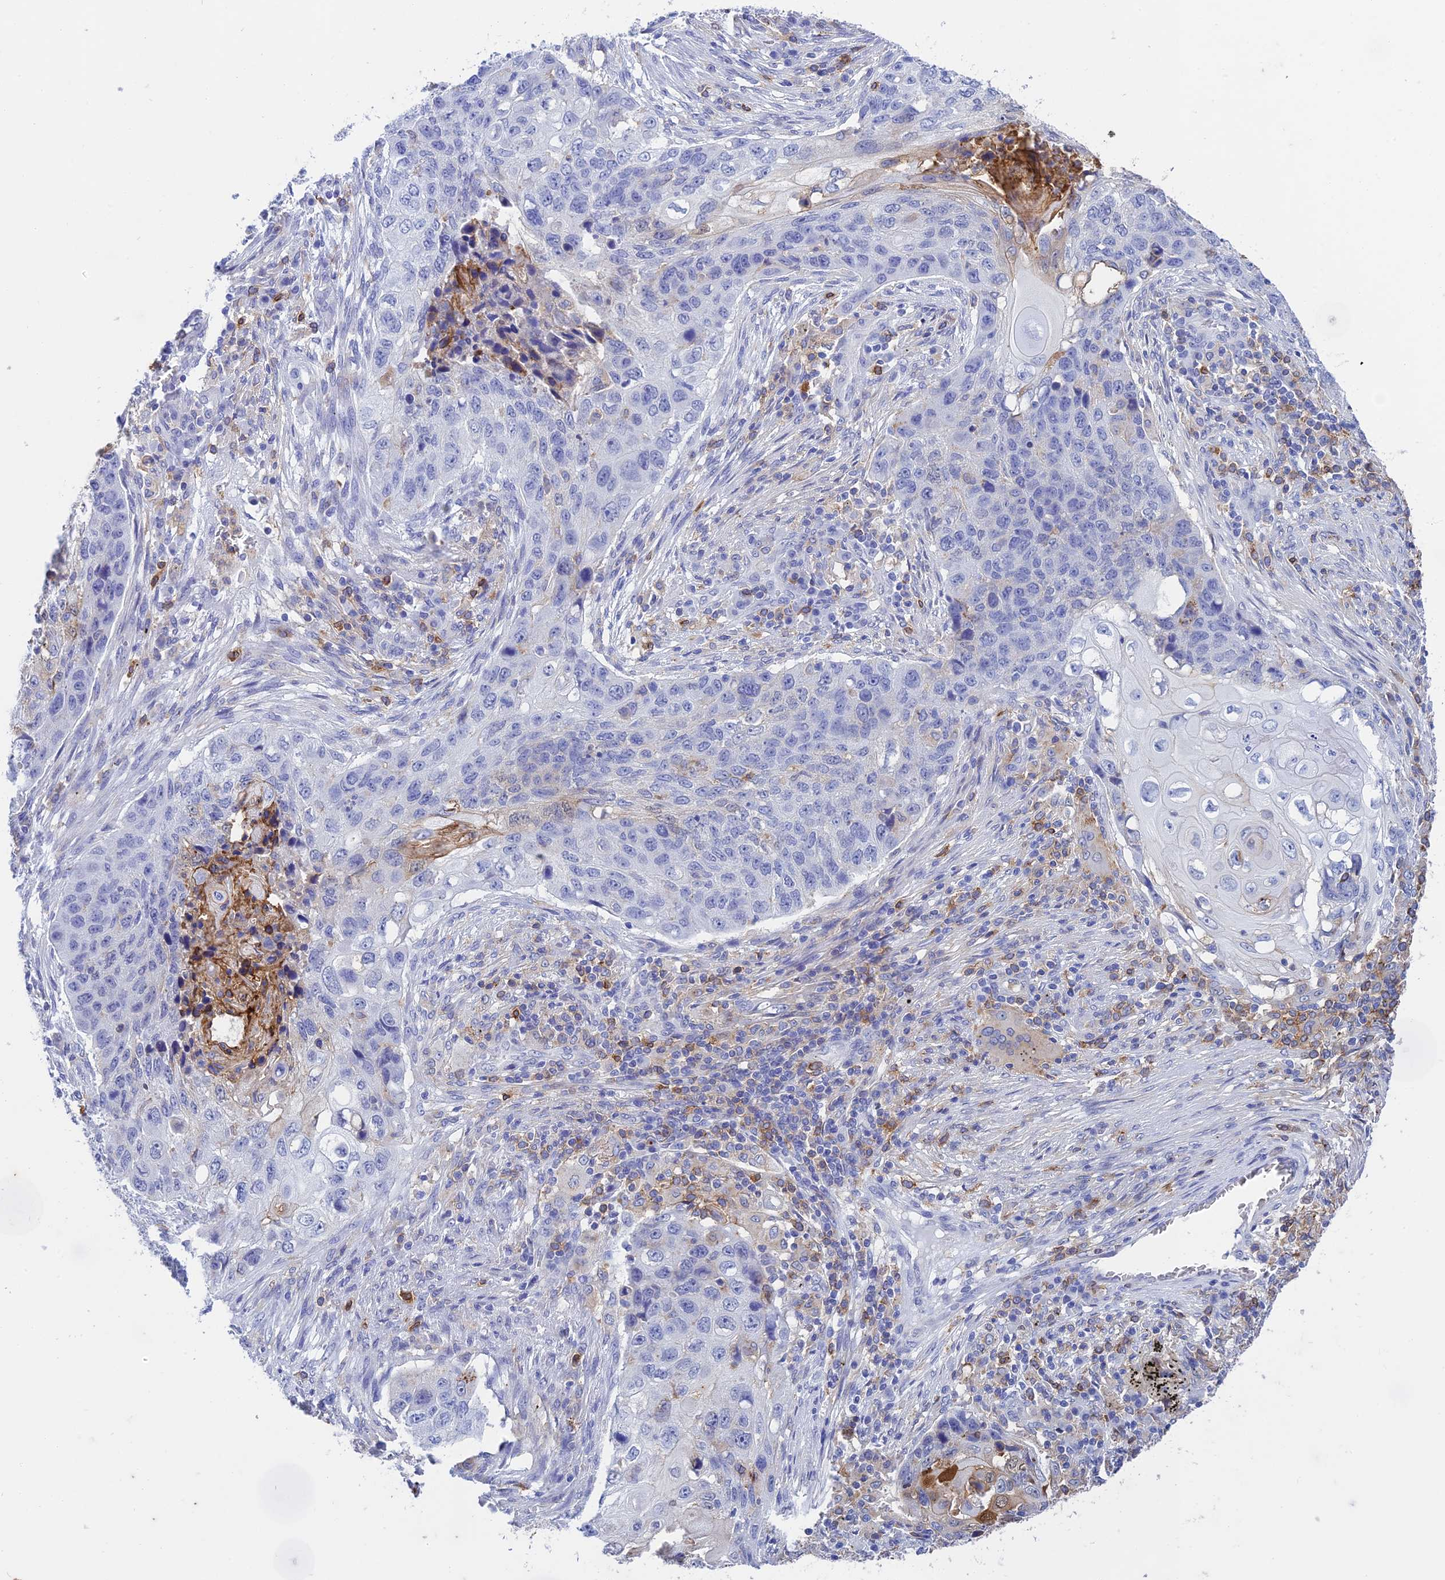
{"staining": {"intensity": "negative", "quantity": "none", "location": "none"}, "tissue": "lung cancer", "cell_type": "Tumor cells", "image_type": "cancer", "snomed": [{"axis": "morphology", "description": "Squamous cell carcinoma, NOS"}, {"axis": "topography", "description": "Lung"}], "caption": "Protein analysis of lung cancer displays no significant staining in tumor cells.", "gene": "FGF7", "patient": {"sex": "female", "age": 63}}